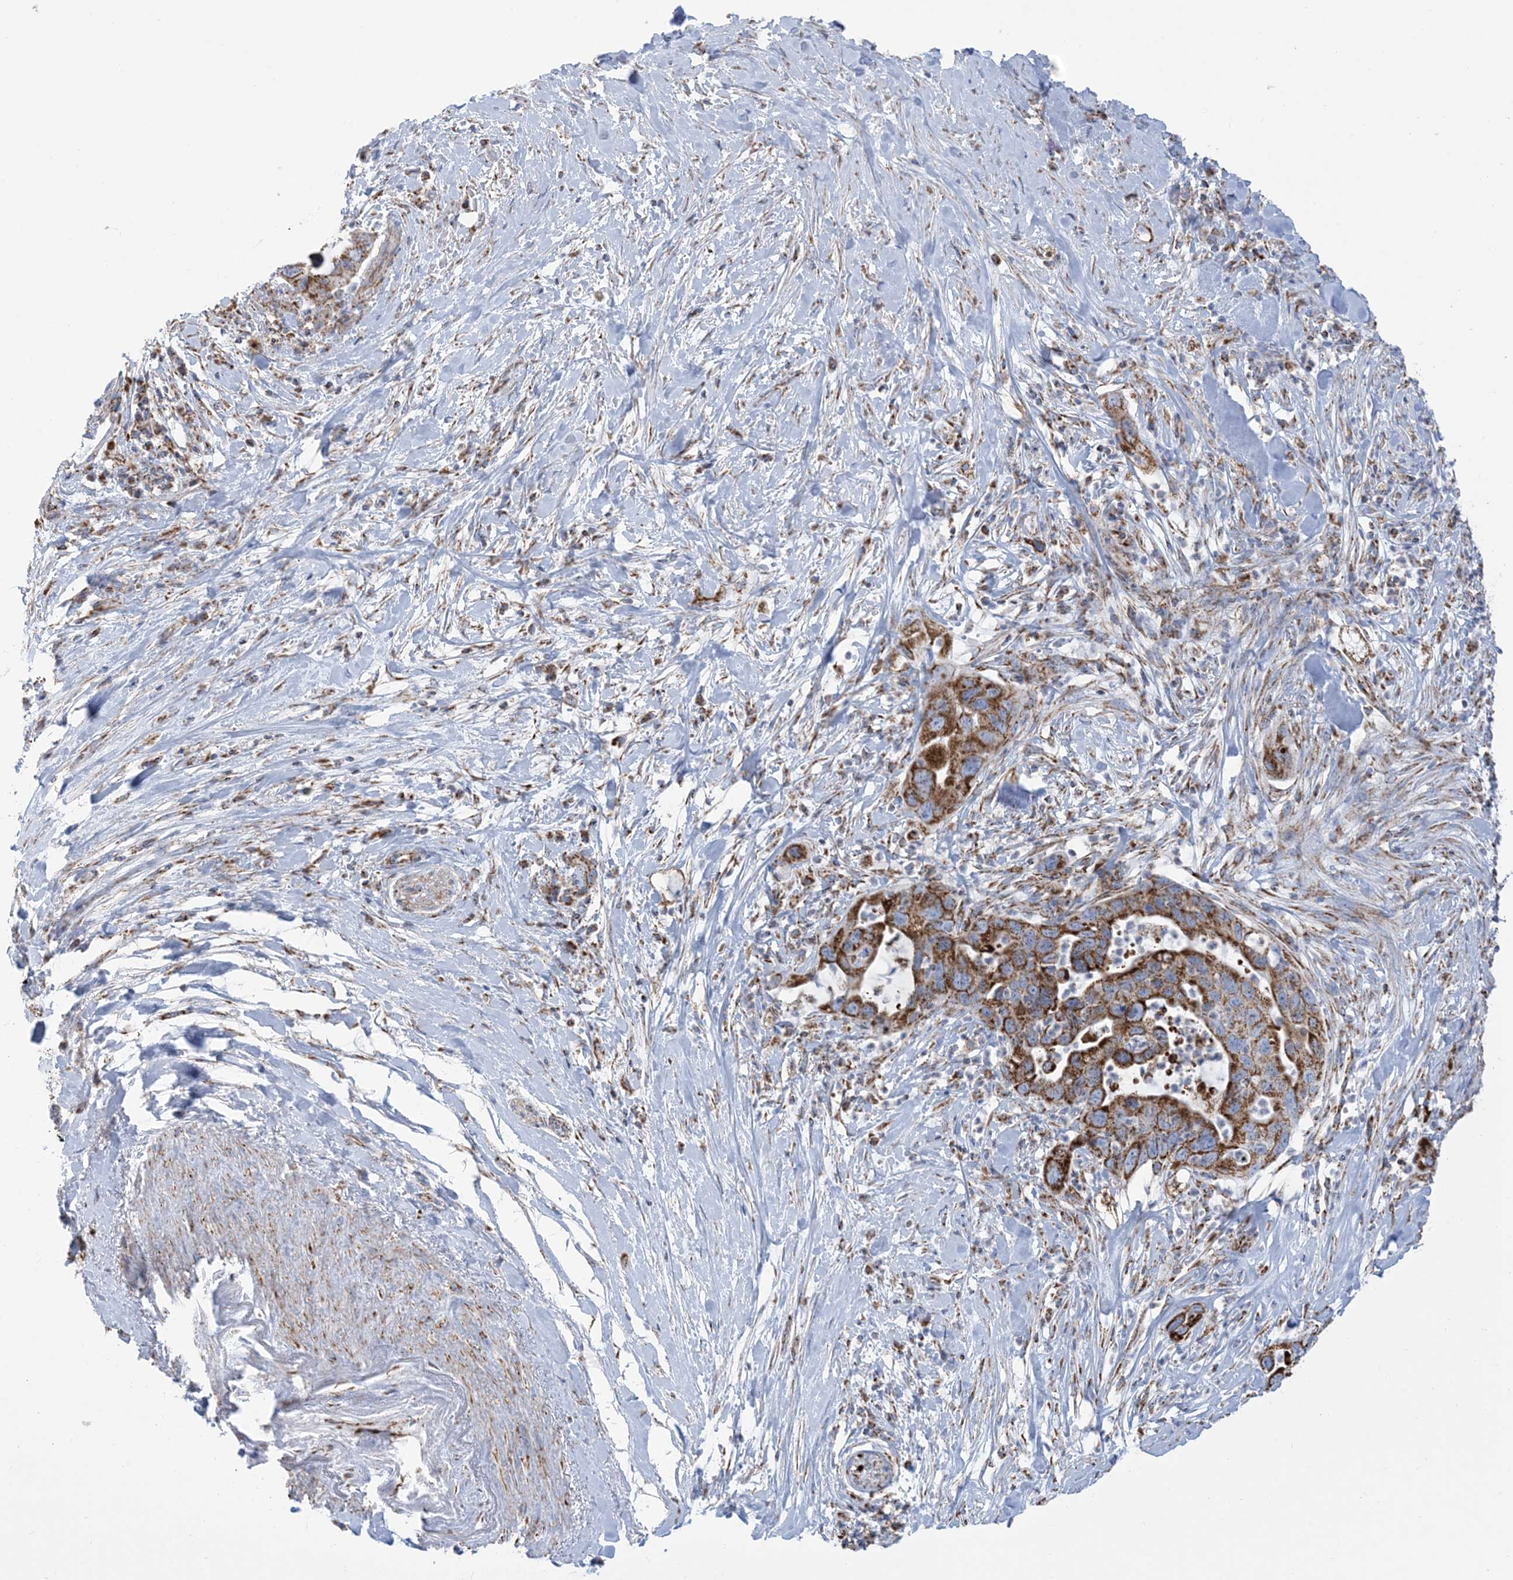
{"staining": {"intensity": "strong", "quantity": ">75%", "location": "cytoplasmic/membranous"}, "tissue": "pancreatic cancer", "cell_type": "Tumor cells", "image_type": "cancer", "snomed": [{"axis": "morphology", "description": "Adenocarcinoma, NOS"}, {"axis": "topography", "description": "Pancreas"}], "caption": "Immunohistochemical staining of pancreatic cancer exhibits strong cytoplasmic/membranous protein staining in approximately >75% of tumor cells.", "gene": "SAMM50", "patient": {"sex": "female", "age": 71}}